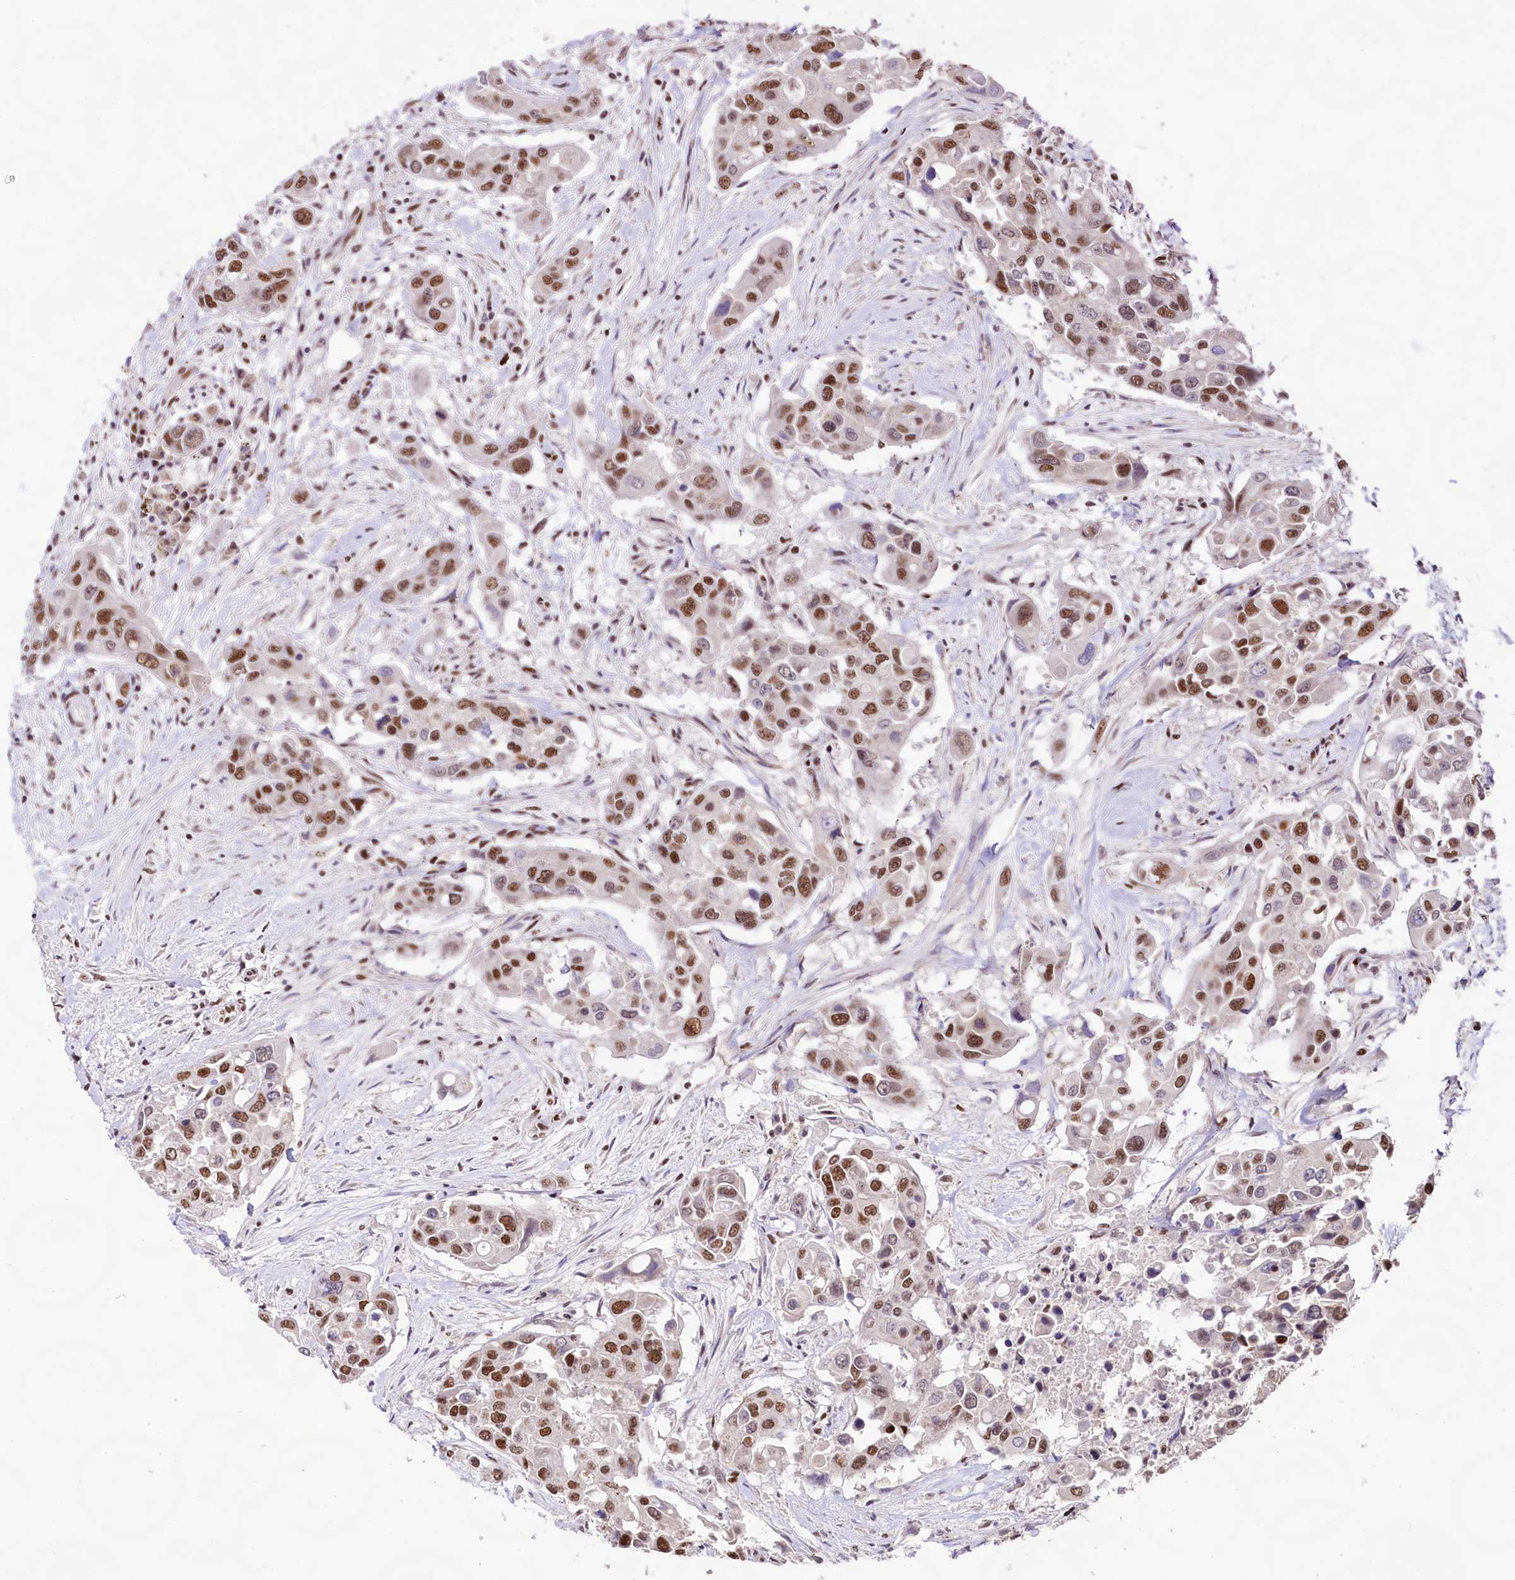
{"staining": {"intensity": "moderate", "quantity": ">75%", "location": "nuclear"}, "tissue": "colorectal cancer", "cell_type": "Tumor cells", "image_type": "cancer", "snomed": [{"axis": "morphology", "description": "Adenocarcinoma, NOS"}, {"axis": "topography", "description": "Colon"}], "caption": "Immunohistochemistry (IHC) micrograph of colorectal adenocarcinoma stained for a protein (brown), which demonstrates medium levels of moderate nuclear staining in about >75% of tumor cells.", "gene": "HIRA", "patient": {"sex": "male", "age": 77}}